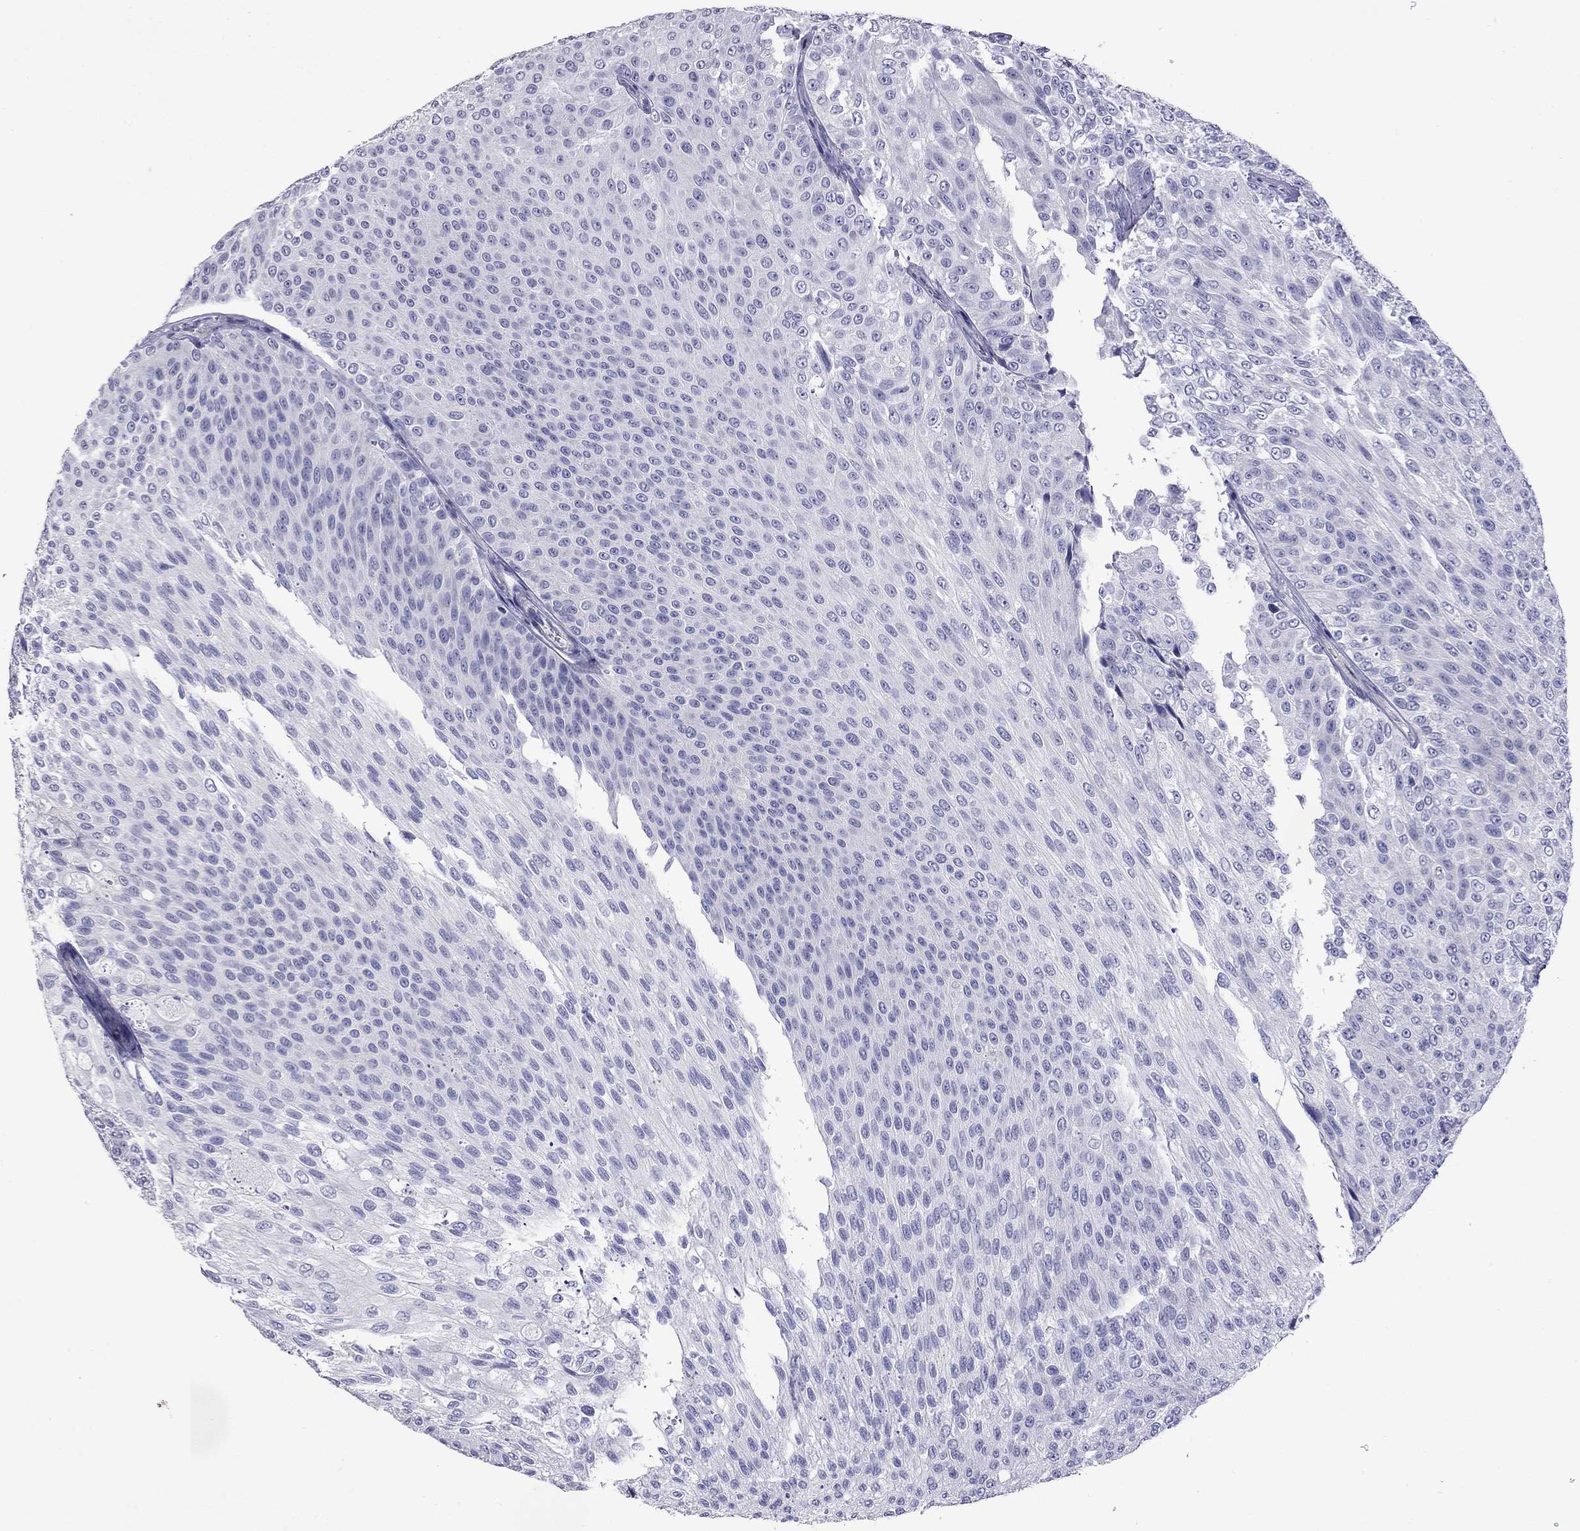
{"staining": {"intensity": "negative", "quantity": "none", "location": "none"}, "tissue": "urothelial cancer", "cell_type": "Tumor cells", "image_type": "cancer", "snomed": [{"axis": "morphology", "description": "Urothelial carcinoma, Low grade"}, {"axis": "topography", "description": "Ureter, NOS"}, {"axis": "topography", "description": "Urinary bladder"}], "caption": "The immunohistochemistry (IHC) micrograph has no significant positivity in tumor cells of low-grade urothelial carcinoma tissue.", "gene": "KIAA2012", "patient": {"sex": "male", "age": 78}}